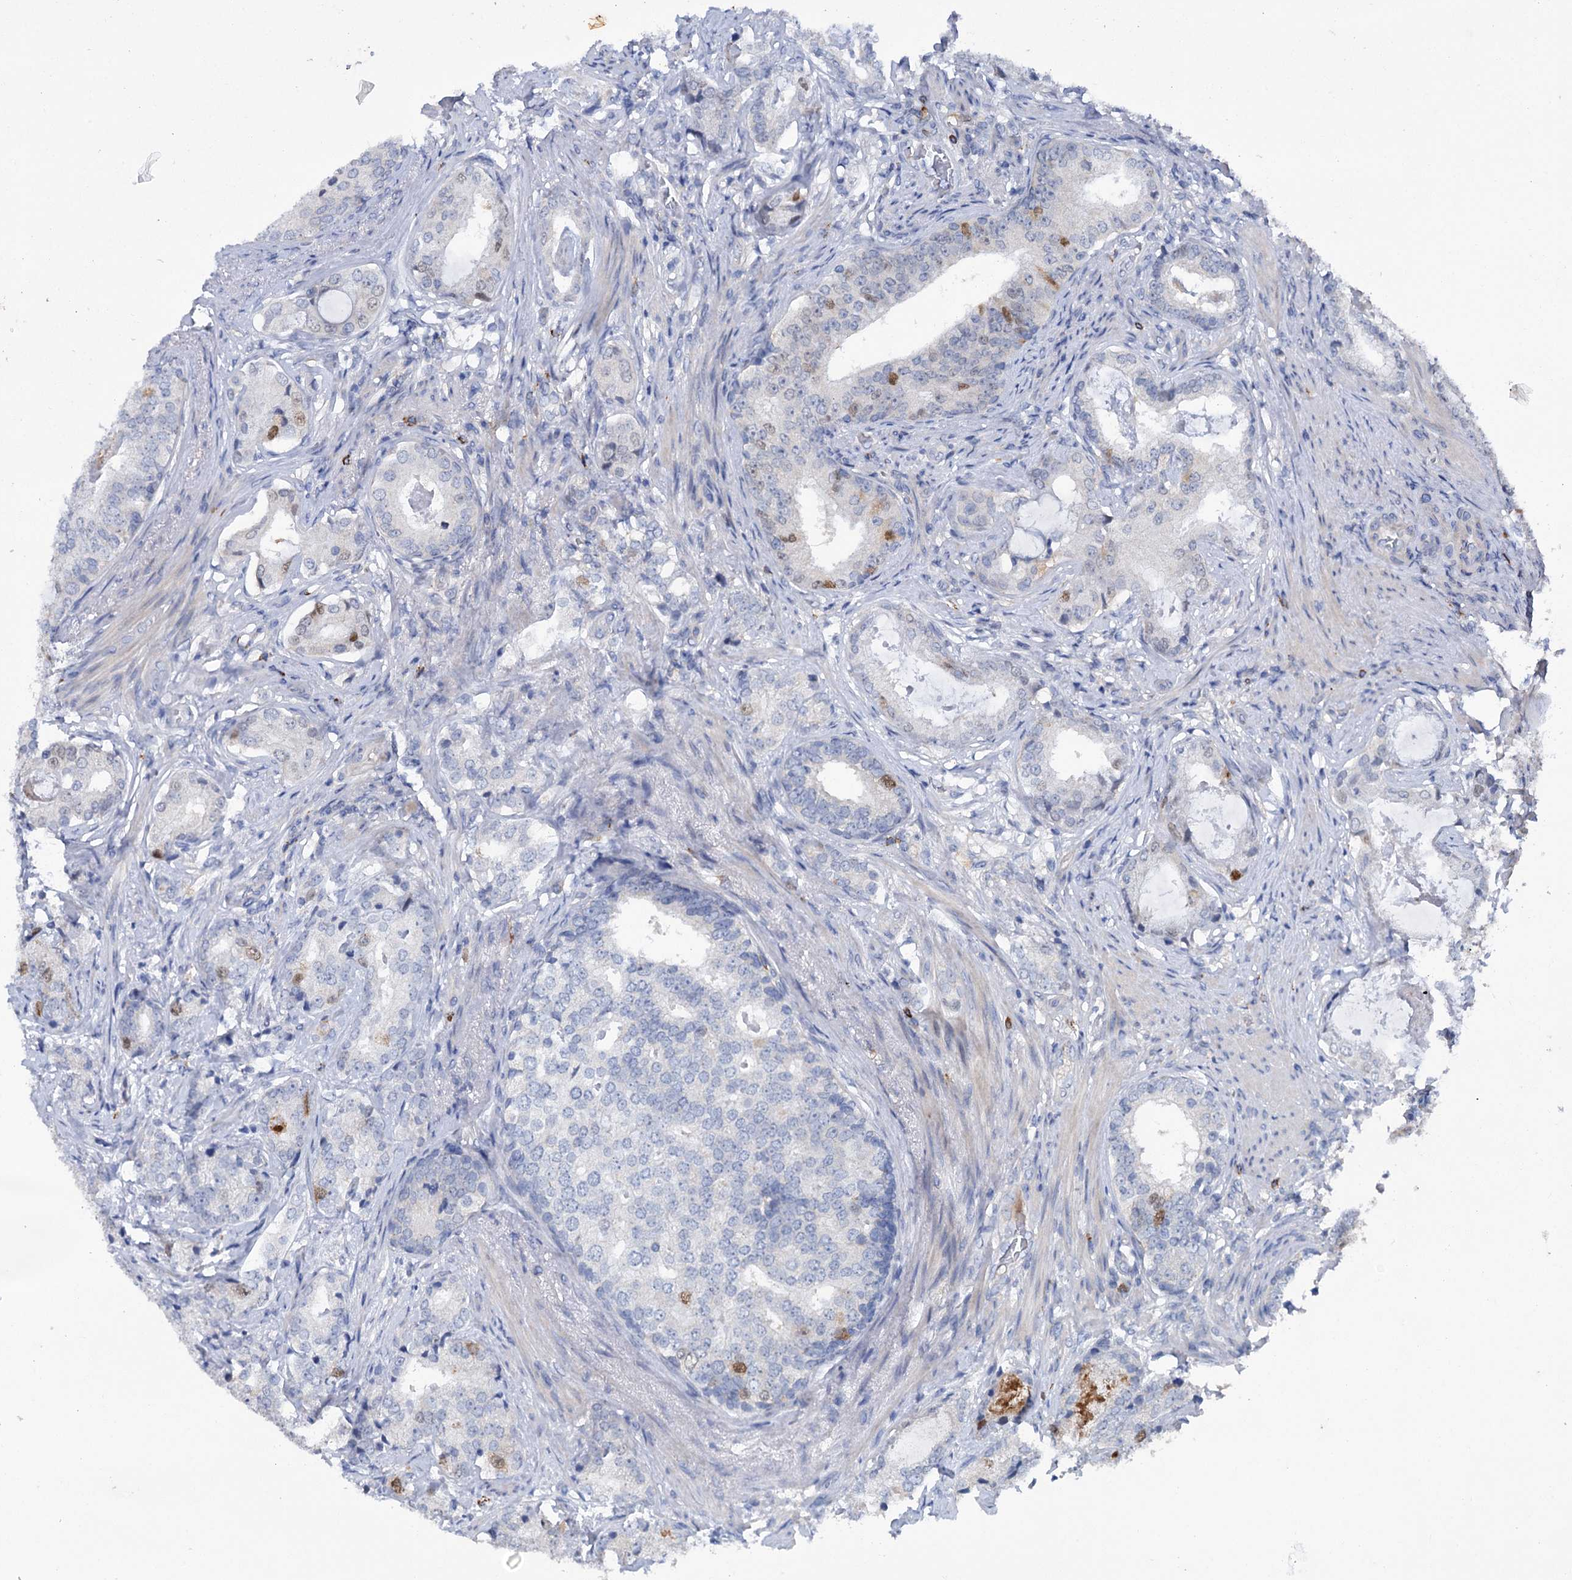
{"staining": {"intensity": "negative", "quantity": "none", "location": "none"}, "tissue": "prostate cancer", "cell_type": "Tumor cells", "image_type": "cancer", "snomed": [{"axis": "morphology", "description": "Adenocarcinoma, Low grade"}, {"axis": "topography", "description": "Prostate"}], "caption": "Tumor cells are negative for protein expression in human prostate cancer (low-grade adenocarcinoma).", "gene": "FAM111B", "patient": {"sex": "male", "age": 71}}